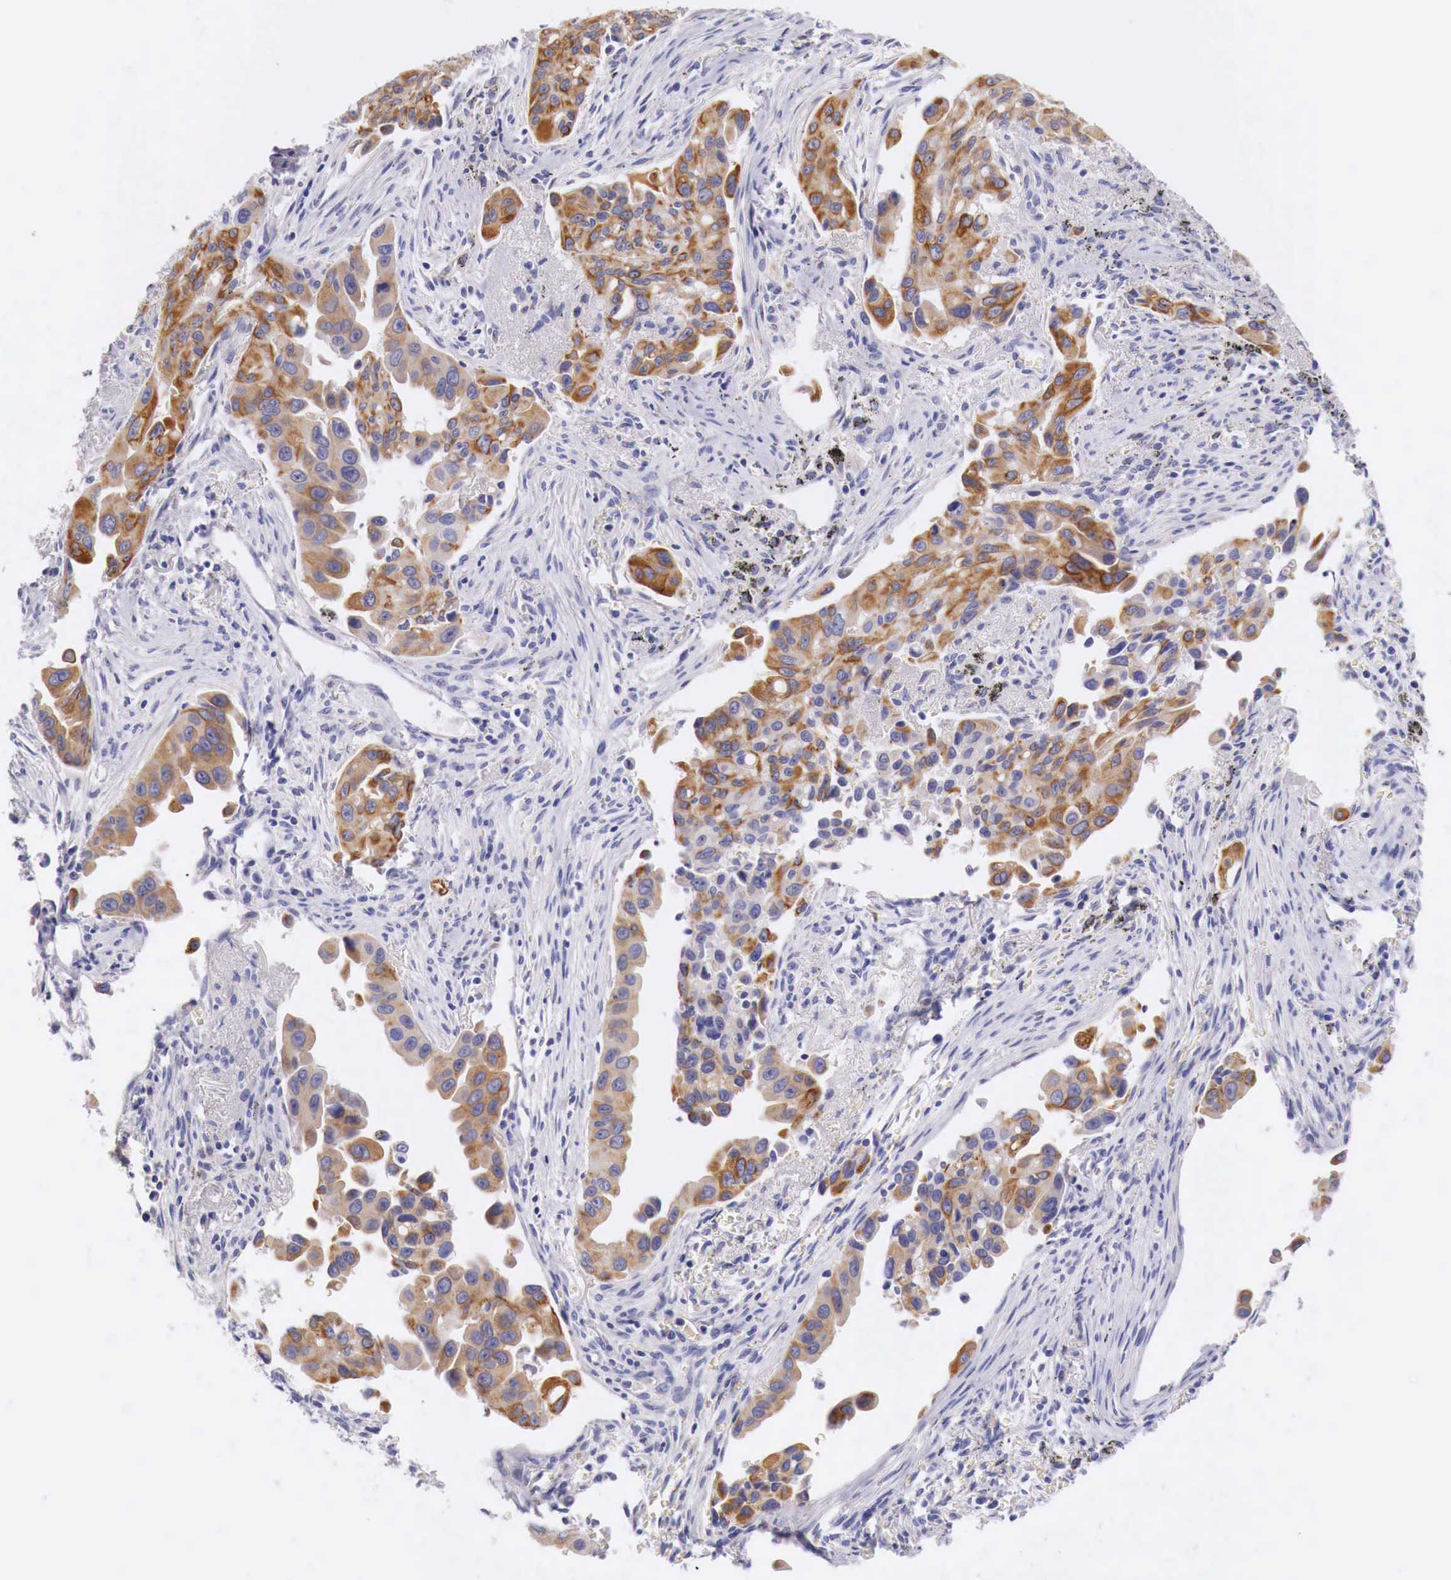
{"staining": {"intensity": "moderate", "quantity": ">75%", "location": "cytoplasmic/membranous"}, "tissue": "lung cancer", "cell_type": "Tumor cells", "image_type": "cancer", "snomed": [{"axis": "morphology", "description": "Adenocarcinoma, NOS"}, {"axis": "topography", "description": "Lung"}], "caption": "This micrograph demonstrates immunohistochemistry staining of human lung adenocarcinoma, with medium moderate cytoplasmic/membranous expression in about >75% of tumor cells.", "gene": "NREP", "patient": {"sex": "male", "age": 68}}